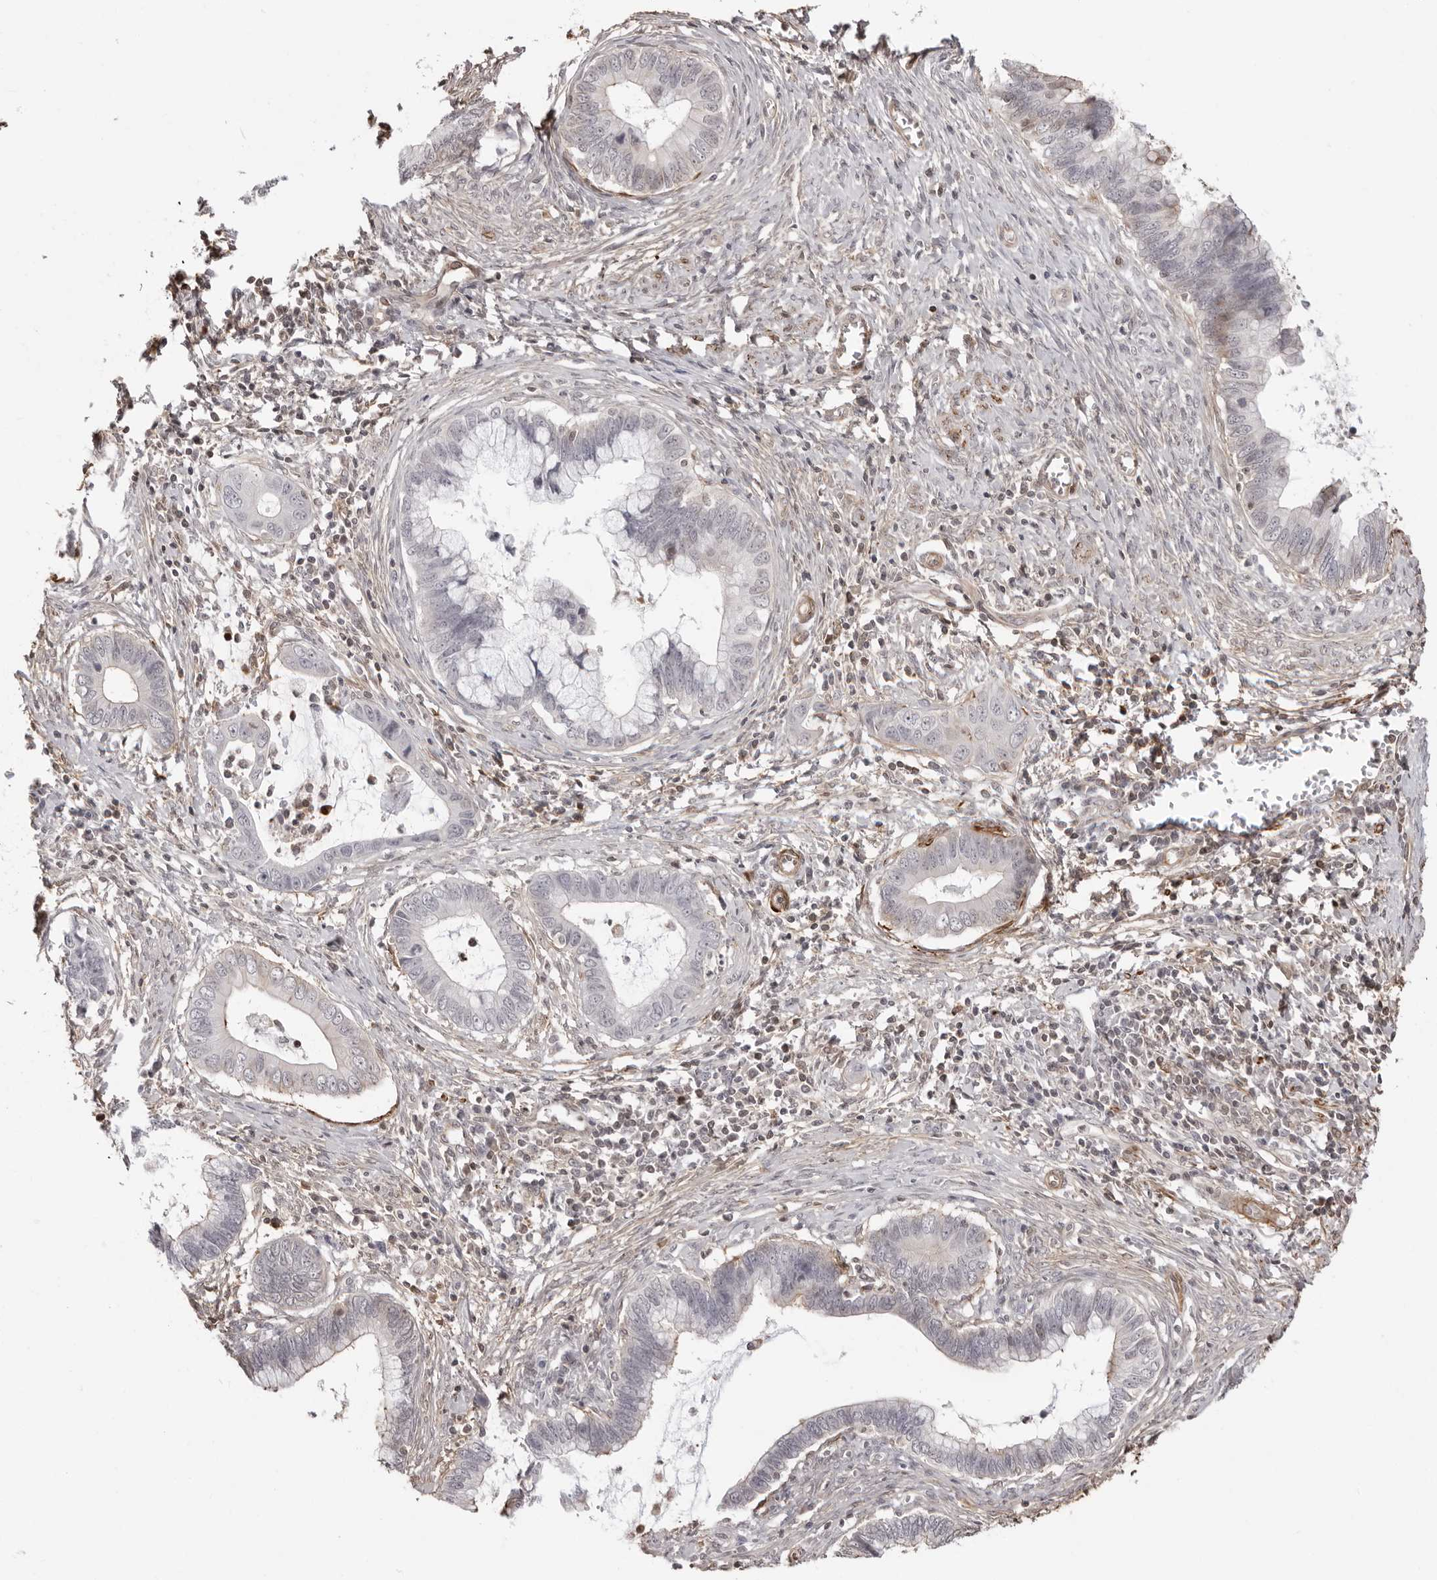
{"staining": {"intensity": "moderate", "quantity": "25%-75%", "location": "cytoplasmic/membranous"}, "tissue": "cervical cancer", "cell_type": "Tumor cells", "image_type": "cancer", "snomed": [{"axis": "morphology", "description": "Adenocarcinoma, NOS"}, {"axis": "topography", "description": "Cervix"}], "caption": "Tumor cells display moderate cytoplasmic/membranous staining in approximately 25%-75% of cells in cervical cancer.", "gene": "UNK", "patient": {"sex": "female", "age": 44}}